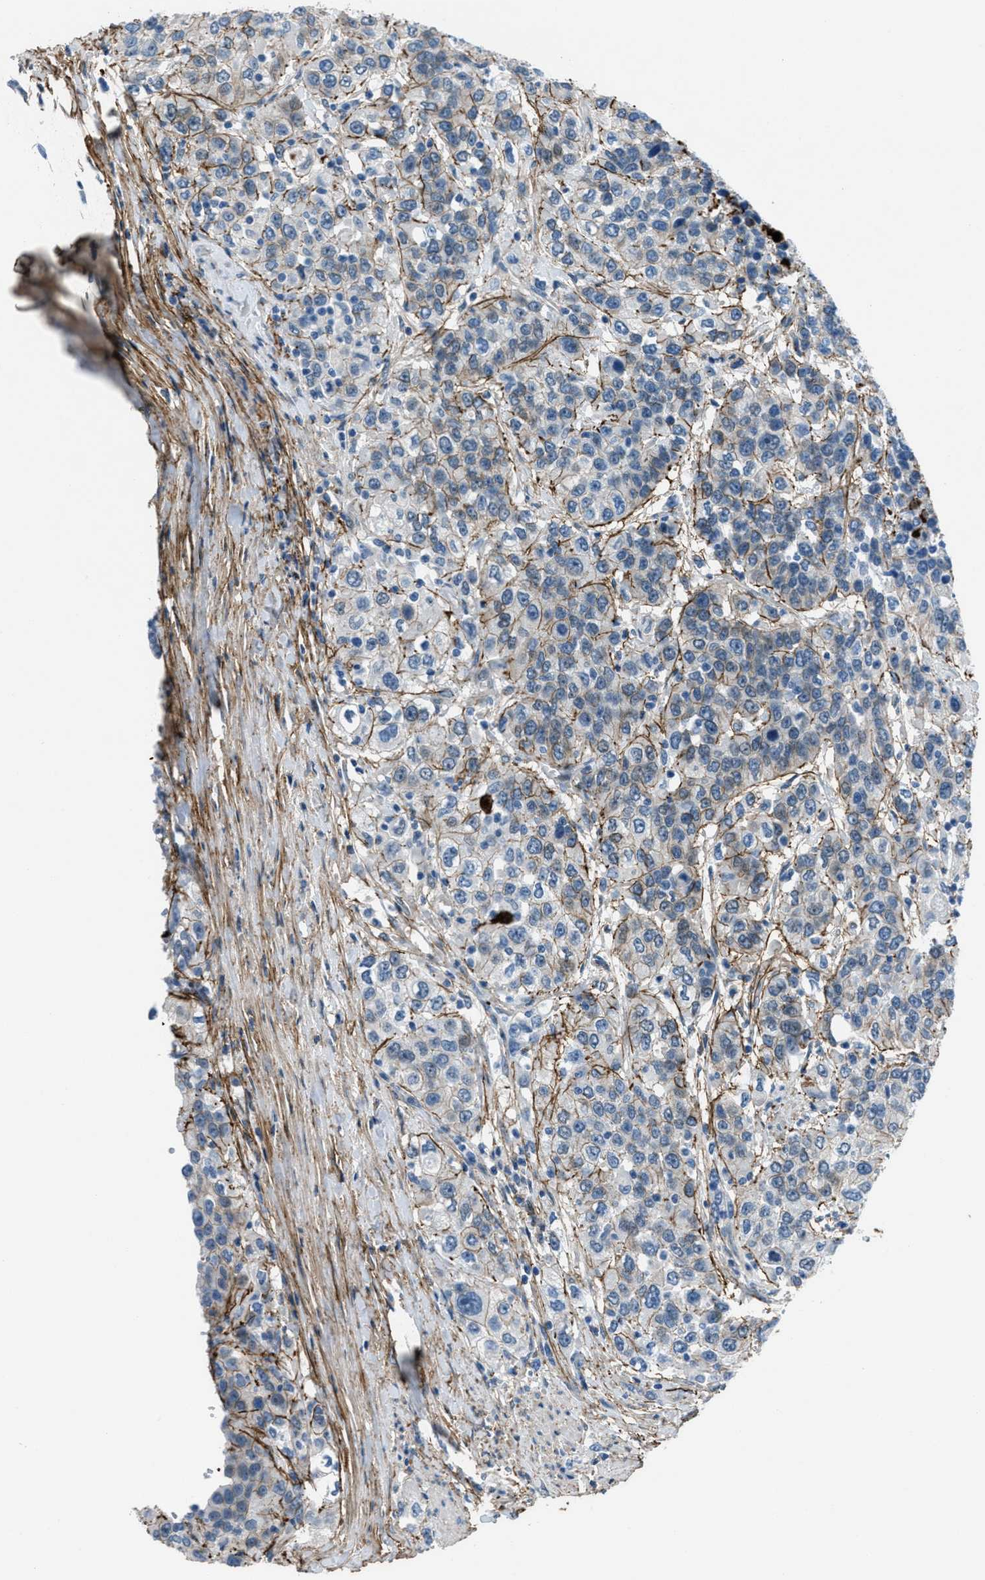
{"staining": {"intensity": "weak", "quantity": "<25%", "location": "cytoplasmic/membranous"}, "tissue": "urothelial cancer", "cell_type": "Tumor cells", "image_type": "cancer", "snomed": [{"axis": "morphology", "description": "Urothelial carcinoma, High grade"}, {"axis": "topography", "description": "Urinary bladder"}], "caption": "This is a photomicrograph of immunohistochemistry (IHC) staining of urothelial cancer, which shows no positivity in tumor cells.", "gene": "FBN1", "patient": {"sex": "female", "age": 80}}